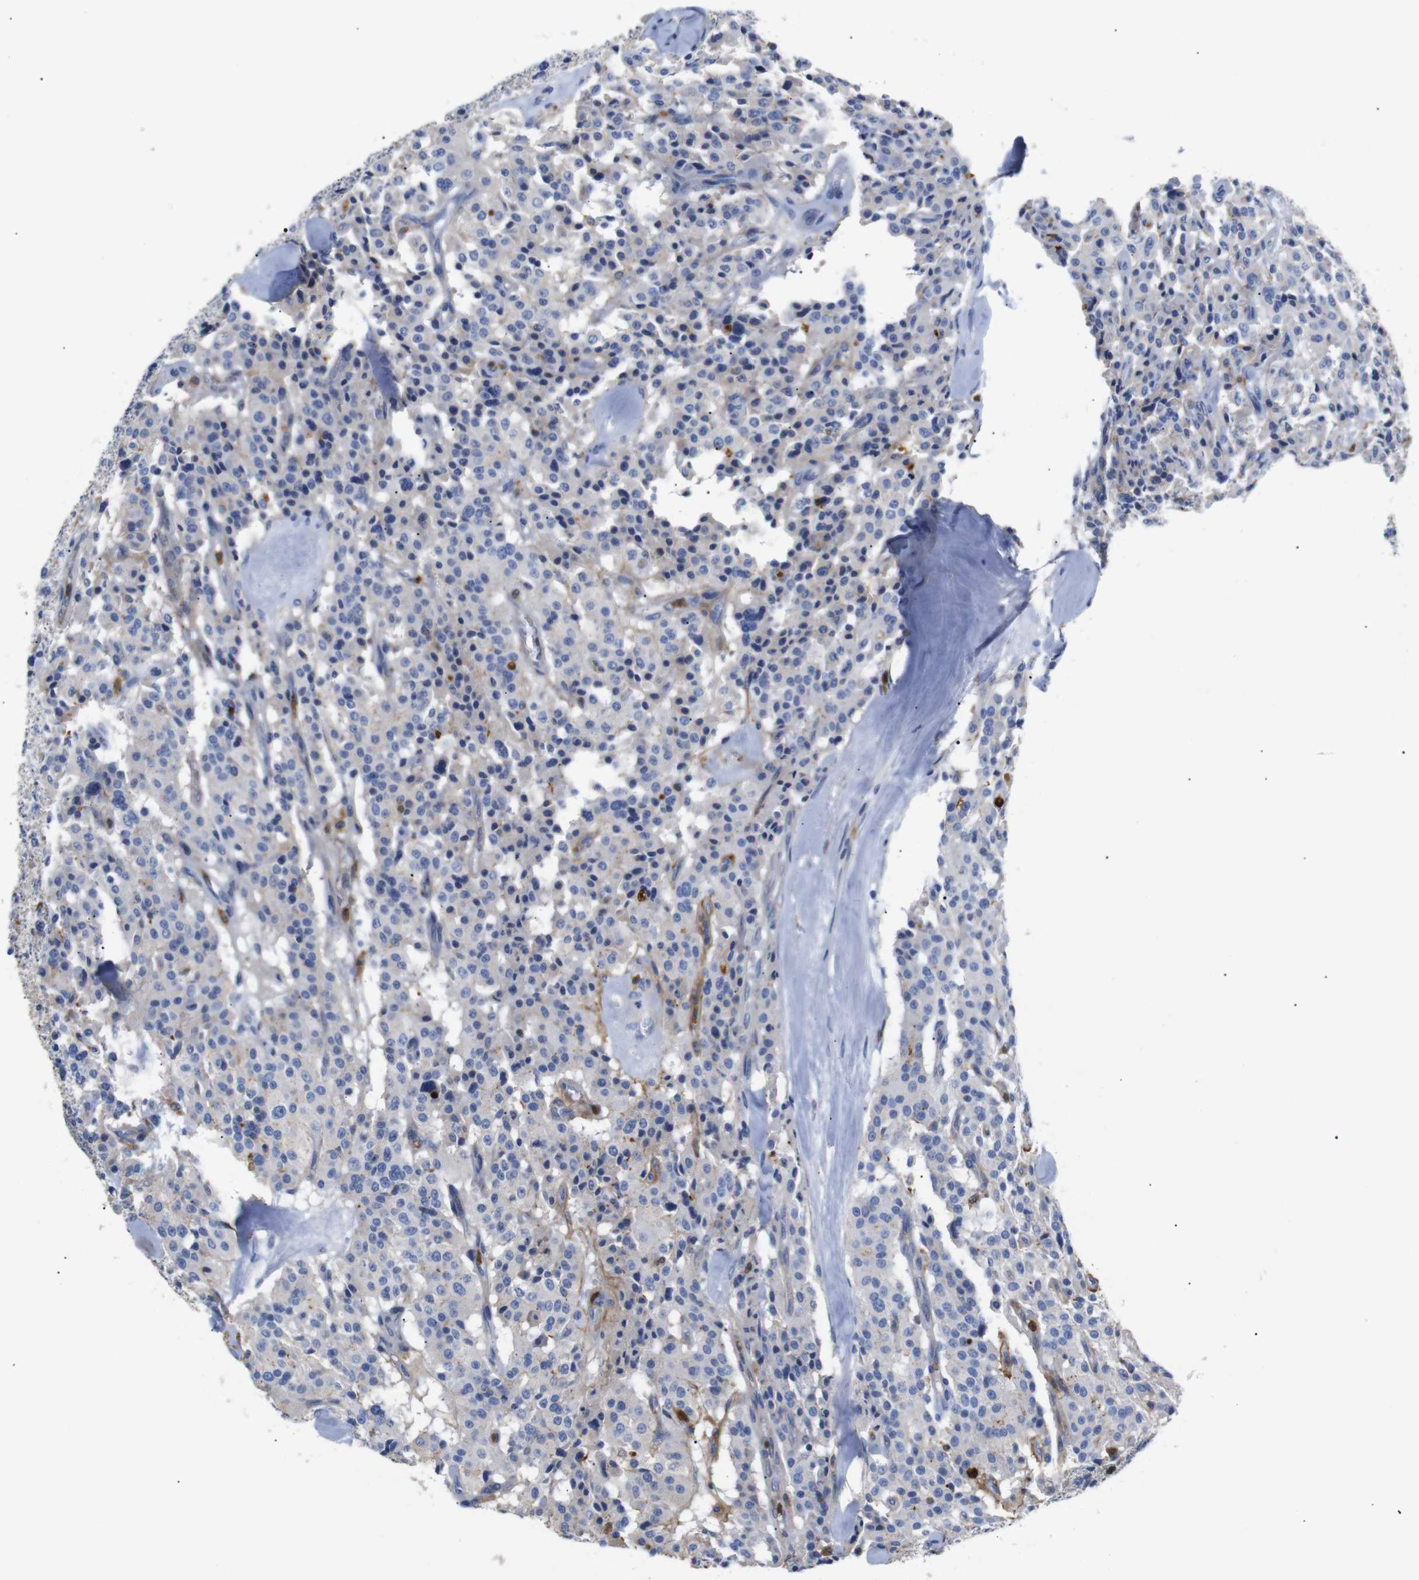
{"staining": {"intensity": "moderate", "quantity": "<25%", "location": "cytoplasmic/membranous"}, "tissue": "carcinoid", "cell_type": "Tumor cells", "image_type": "cancer", "snomed": [{"axis": "morphology", "description": "Carcinoid, malignant, NOS"}, {"axis": "topography", "description": "Lung"}], "caption": "Immunohistochemical staining of human carcinoid displays low levels of moderate cytoplasmic/membranous expression in approximately <25% of tumor cells. Immunohistochemistry (ihc) stains the protein of interest in brown and the nuclei are stained blue.", "gene": "SDCBP", "patient": {"sex": "male", "age": 30}}